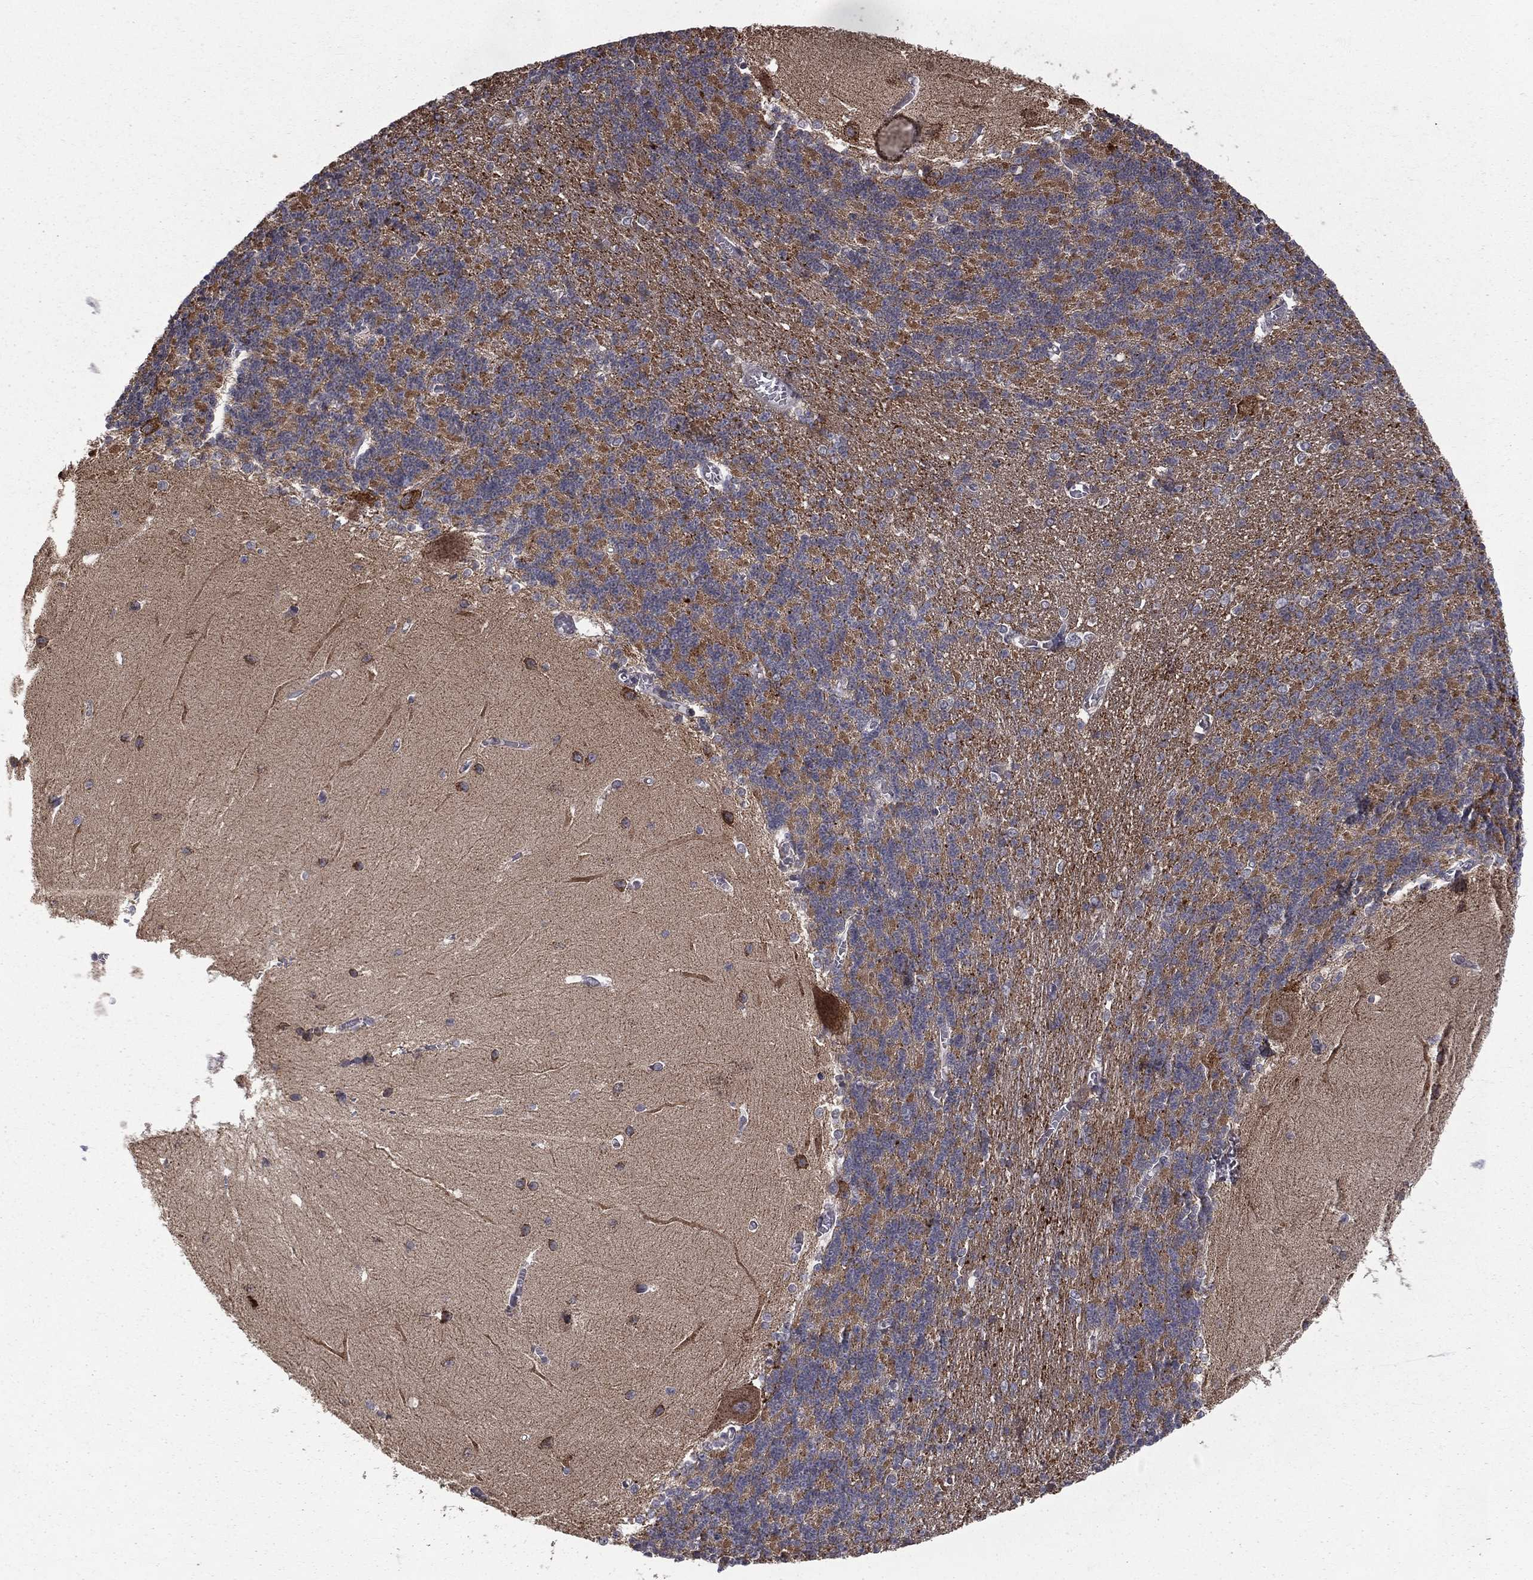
{"staining": {"intensity": "negative", "quantity": "none", "location": "none"}, "tissue": "cerebellum", "cell_type": "Cells in granular layer", "image_type": "normal", "snomed": [{"axis": "morphology", "description": "Normal tissue, NOS"}, {"axis": "topography", "description": "Cerebellum"}], "caption": "Cells in granular layer are negative for brown protein staining in benign cerebellum.", "gene": "OLFML1", "patient": {"sex": "male", "age": 37}}